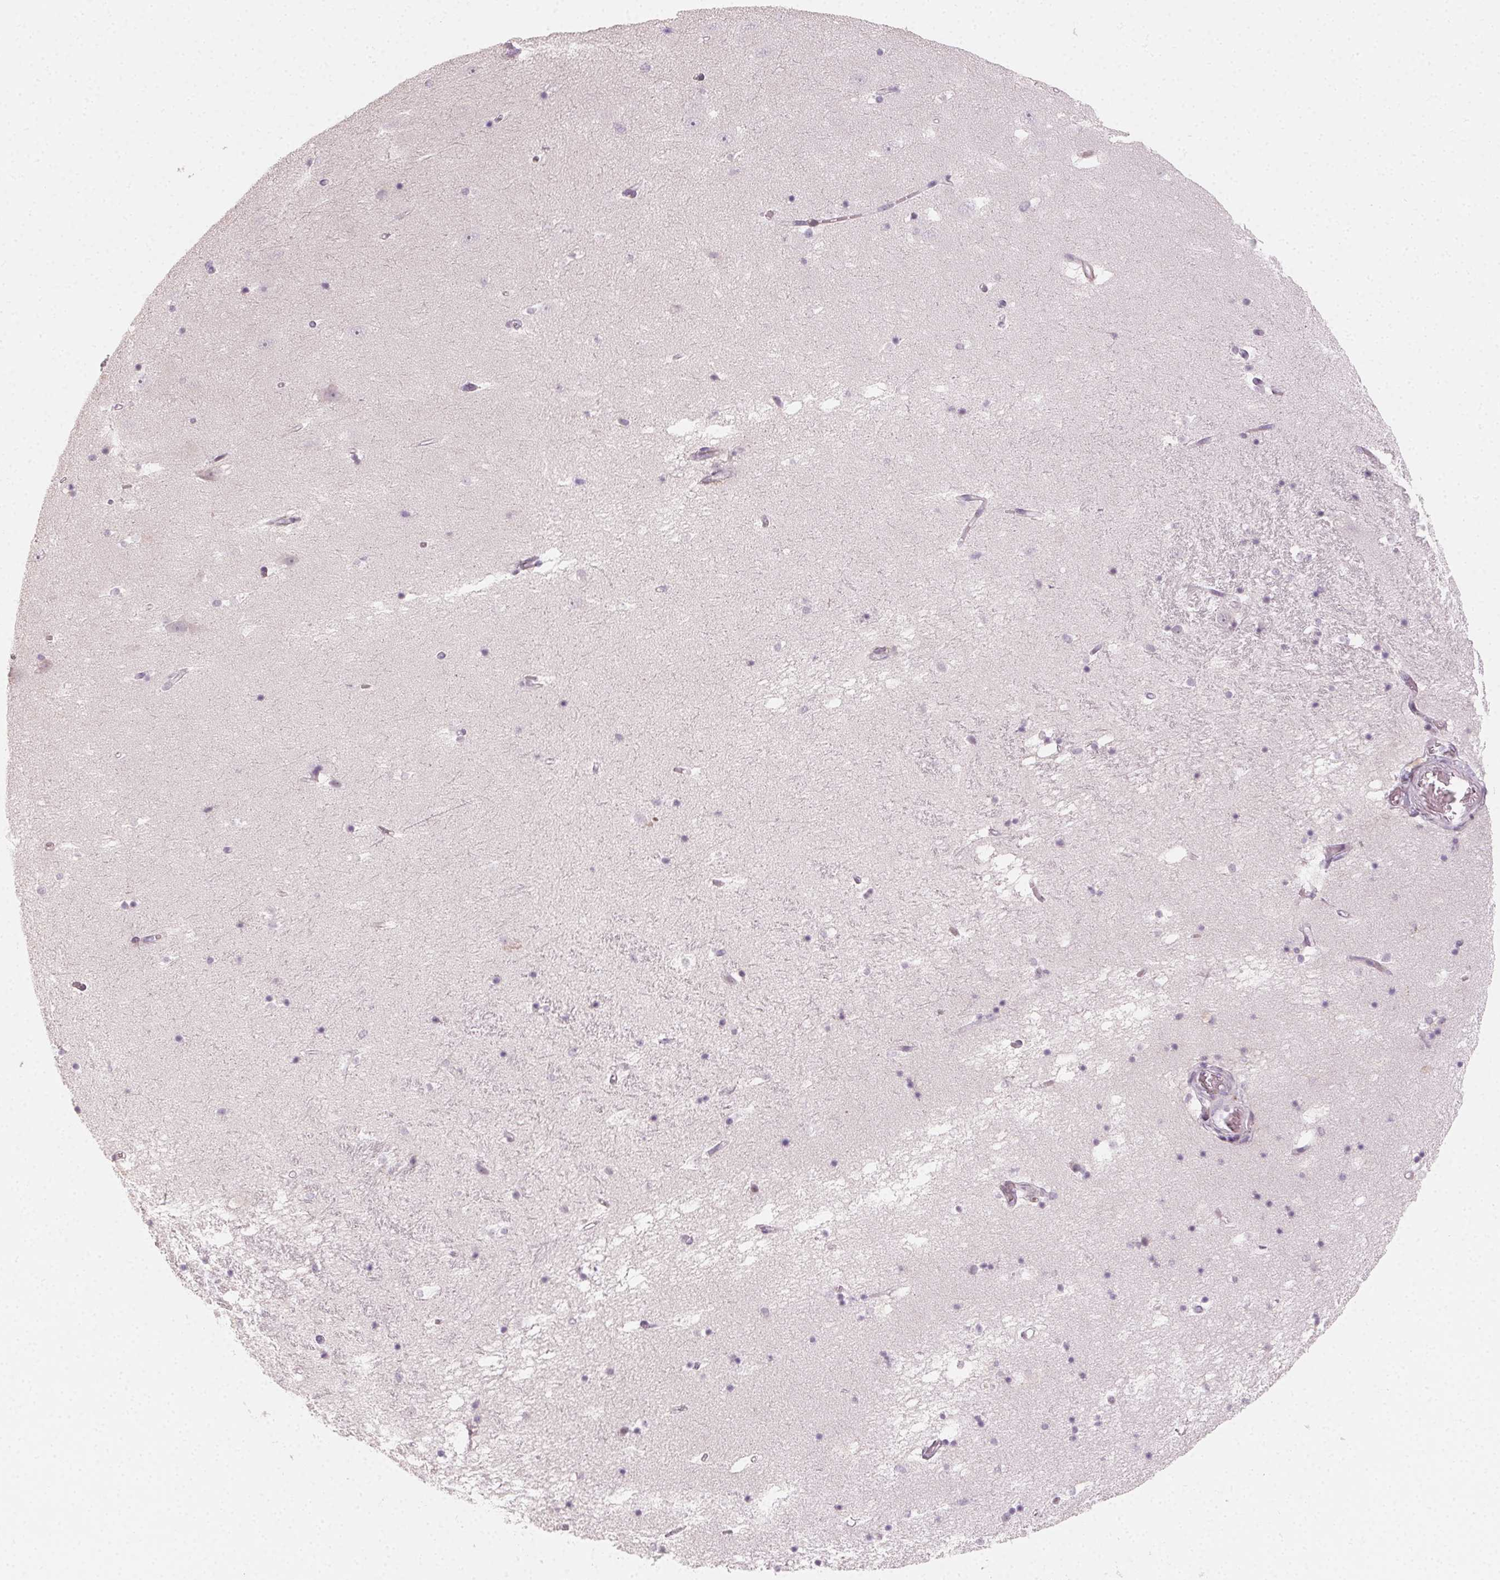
{"staining": {"intensity": "negative", "quantity": "none", "location": "none"}, "tissue": "hippocampus", "cell_type": "Glial cells", "image_type": "normal", "snomed": [{"axis": "morphology", "description": "Normal tissue, NOS"}, {"axis": "topography", "description": "Hippocampus"}], "caption": "This is an immunohistochemistry histopathology image of unremarkable human hippocampus. There is no staining in glial cells.", "gene": "CCDC96", "patient": {"sex": "male", "age": 58}}